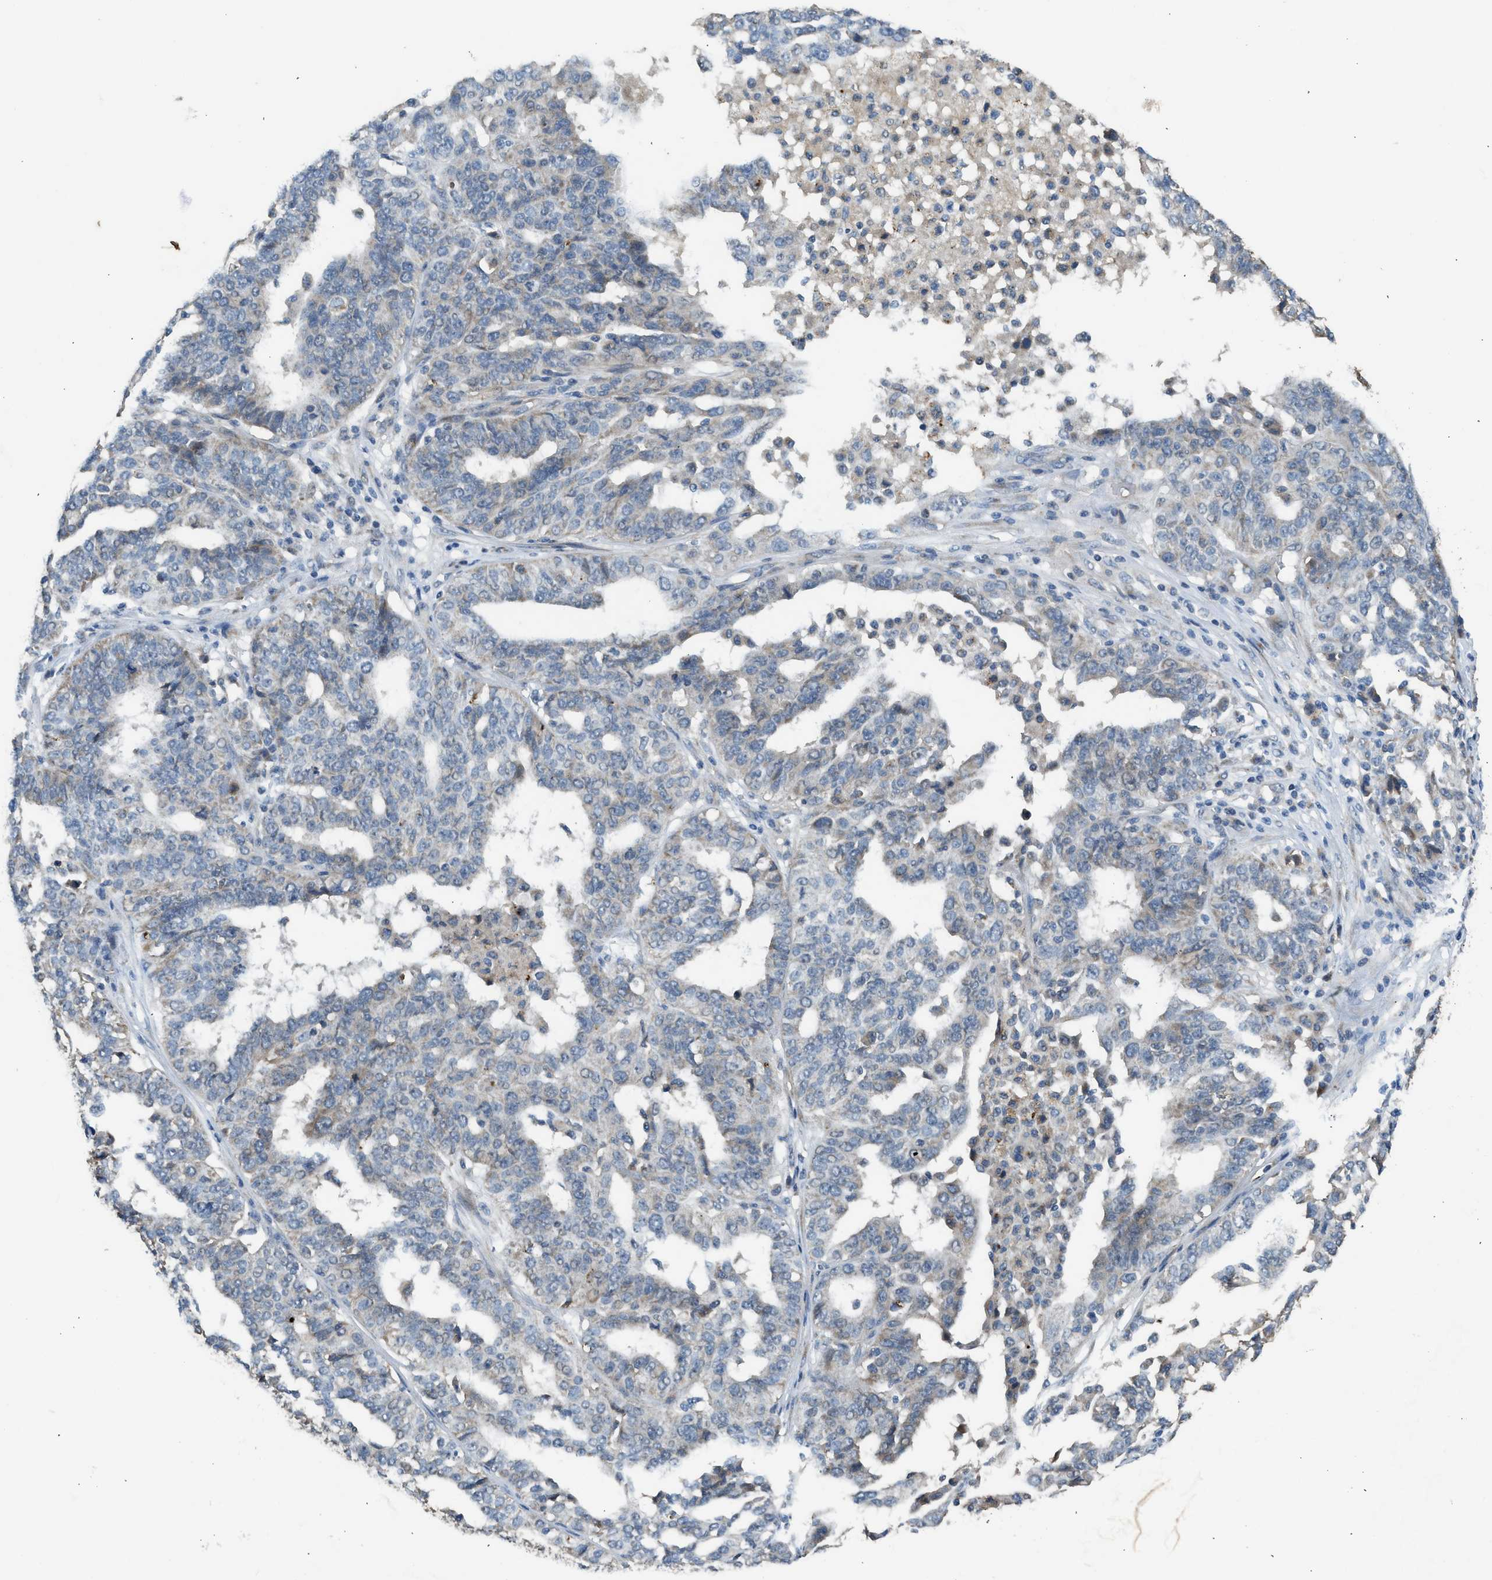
{"staining": {"intensity": "weak", "quantity": "<25%", "location": "cytoplasmic/membranous"}, "tissue": "ovarian cancer", "cell_type": "Tumor cells", "image_type": "cancer", "snomed": [{"axis": "morphology", "description": "Cystadenocarcinoma, serous, NOS"}, {"axis": "topography", "description": "Ovary"}], "caption": "A high-resolution histopathology image shows immunohistochemistry (IHC) staining of ovarian cancer, which displays no significant expression in tumor cells.", "gene": "STARD3", "patient": {"sex": "female", "age": 59}}